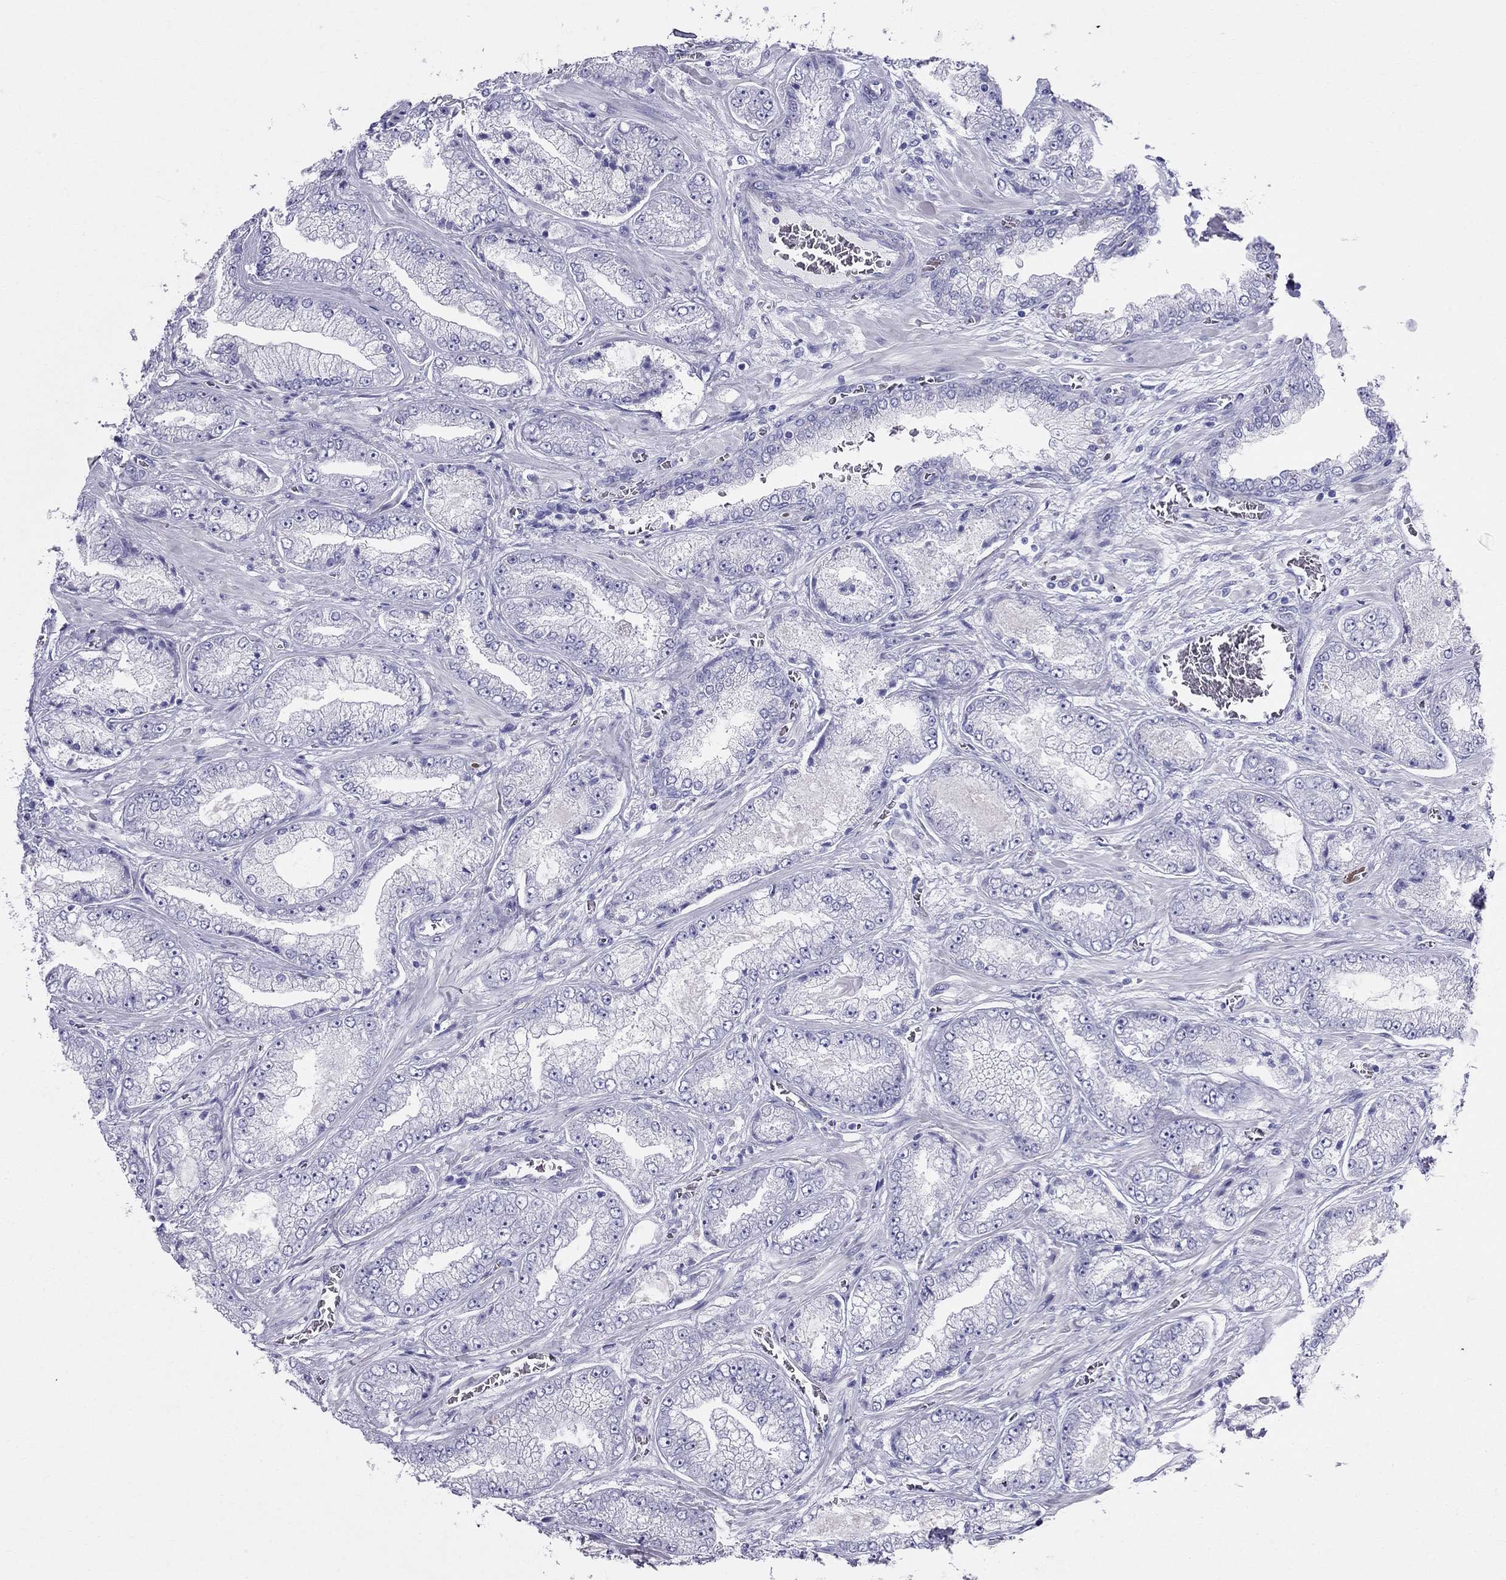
{"staining": {"intensity": "negative", "quantity": "none", "location": "none"}, "tissue": "prostate cancer", "cell_type": "Tumor cells", "image_type": "cancer", "snomed": [{"axis": "morphology", "description": "Adenocarcinoma, Low grade"}, {"axis": "topography", "description": "Prostate"}], "caption": "Protein analysis of adenocarcinoma (low-grade) (prostate) exhibits no significant expression in tumor cells.", "gene": "DNAAF6", "patient": {"sex": "male", "age": 57}}